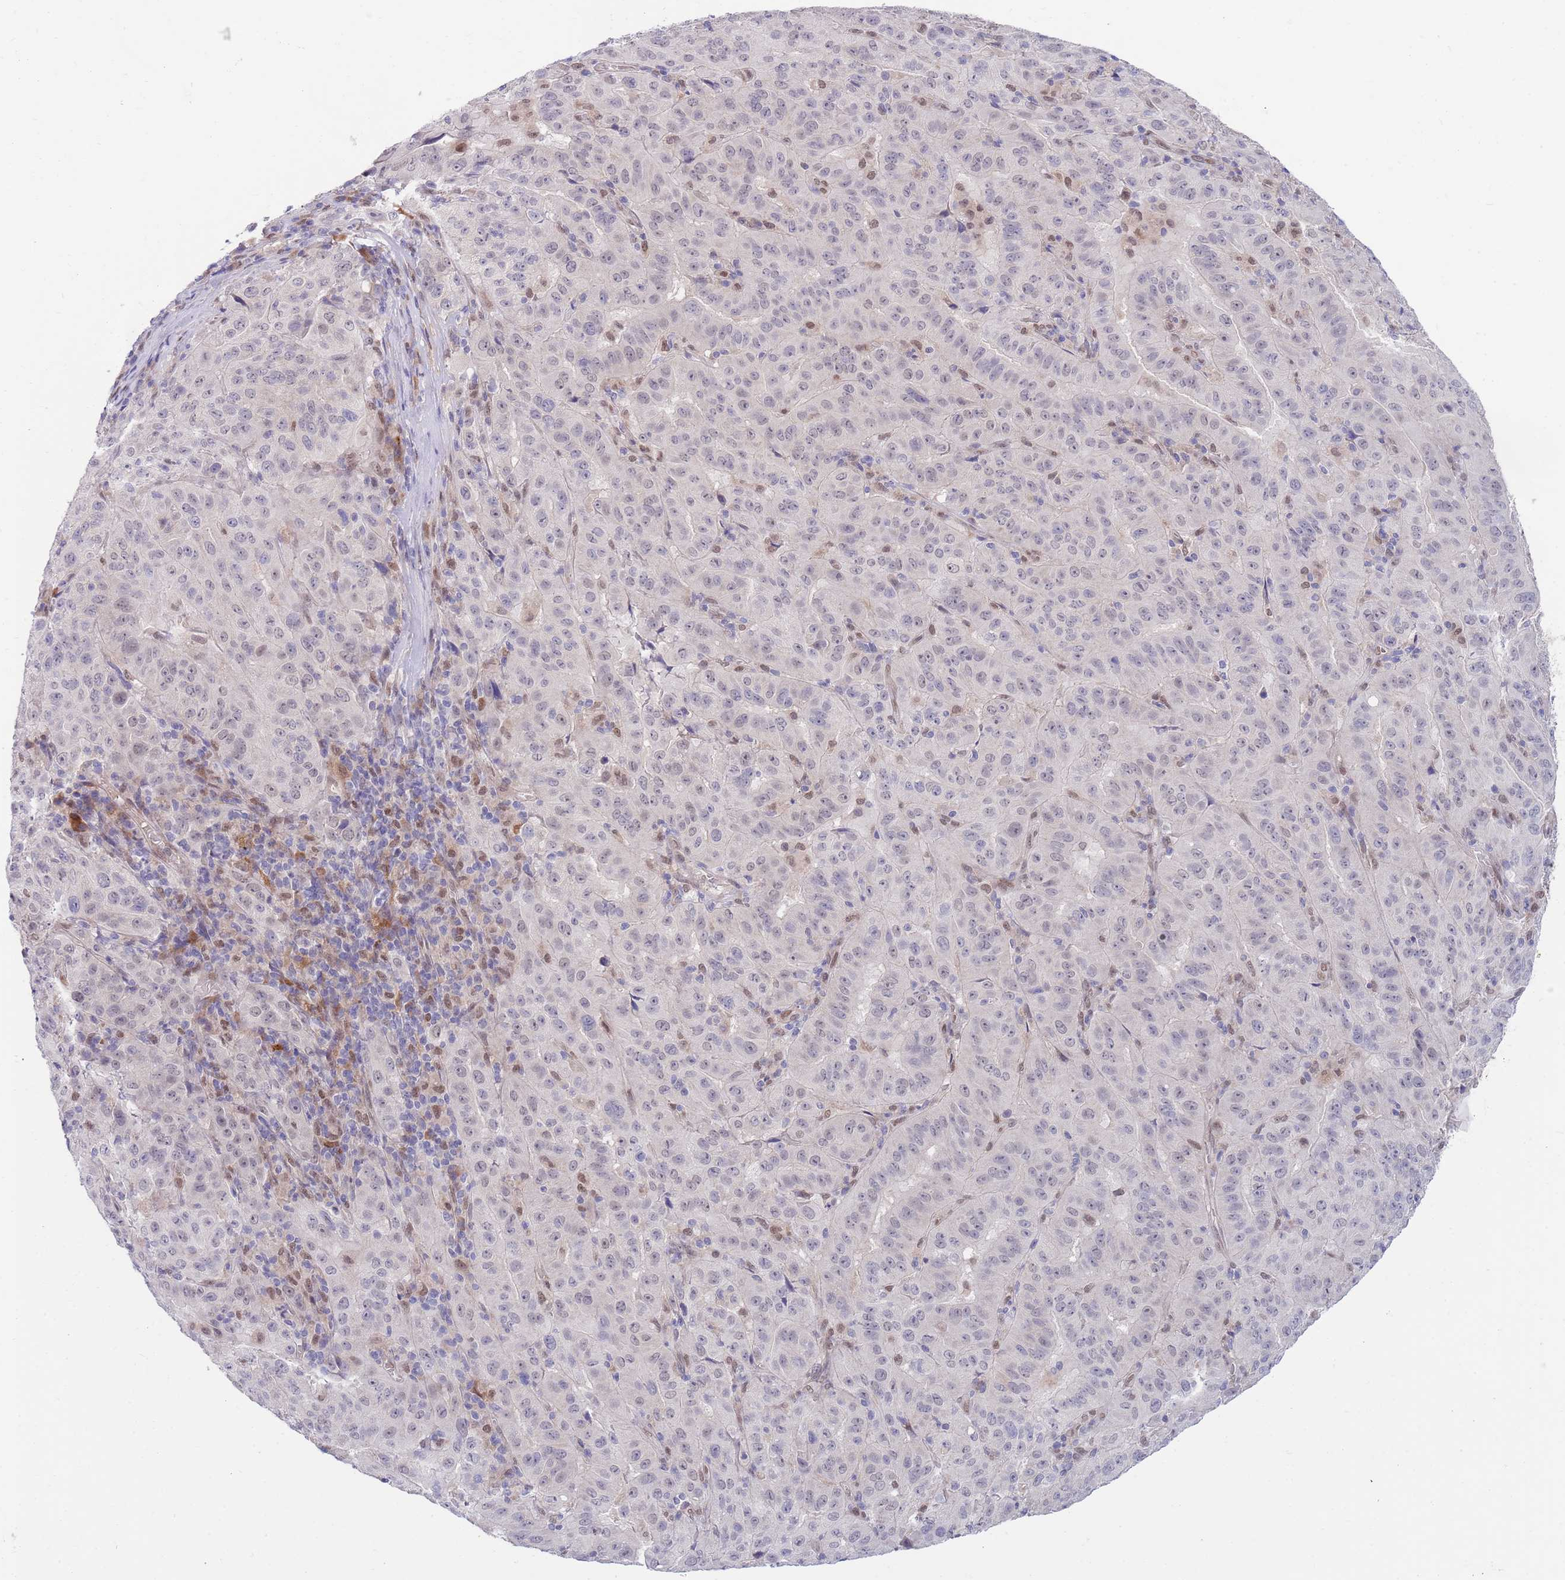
{"staining": {"intensity": "weak", "quantity": "25%-75%", "location": "nuclear"}, "tissue": "pancreatic cancer", "cell_type": "Tumor cells", "image_type": "cancer", "snomed": [{"axis": "morphology", "description": "Adenocarcinoma, NOS"}, {"axis": "topography", "description": "Pancreas"}], "caption": "The micrograph exhibits staining of pancreatic cancer (adenocarcinoma), revealing weak nuclear protein staining (brown color) within tumor cells.", "gene": "NLRP6", "patient": {"sex": "male", "age": 63}}